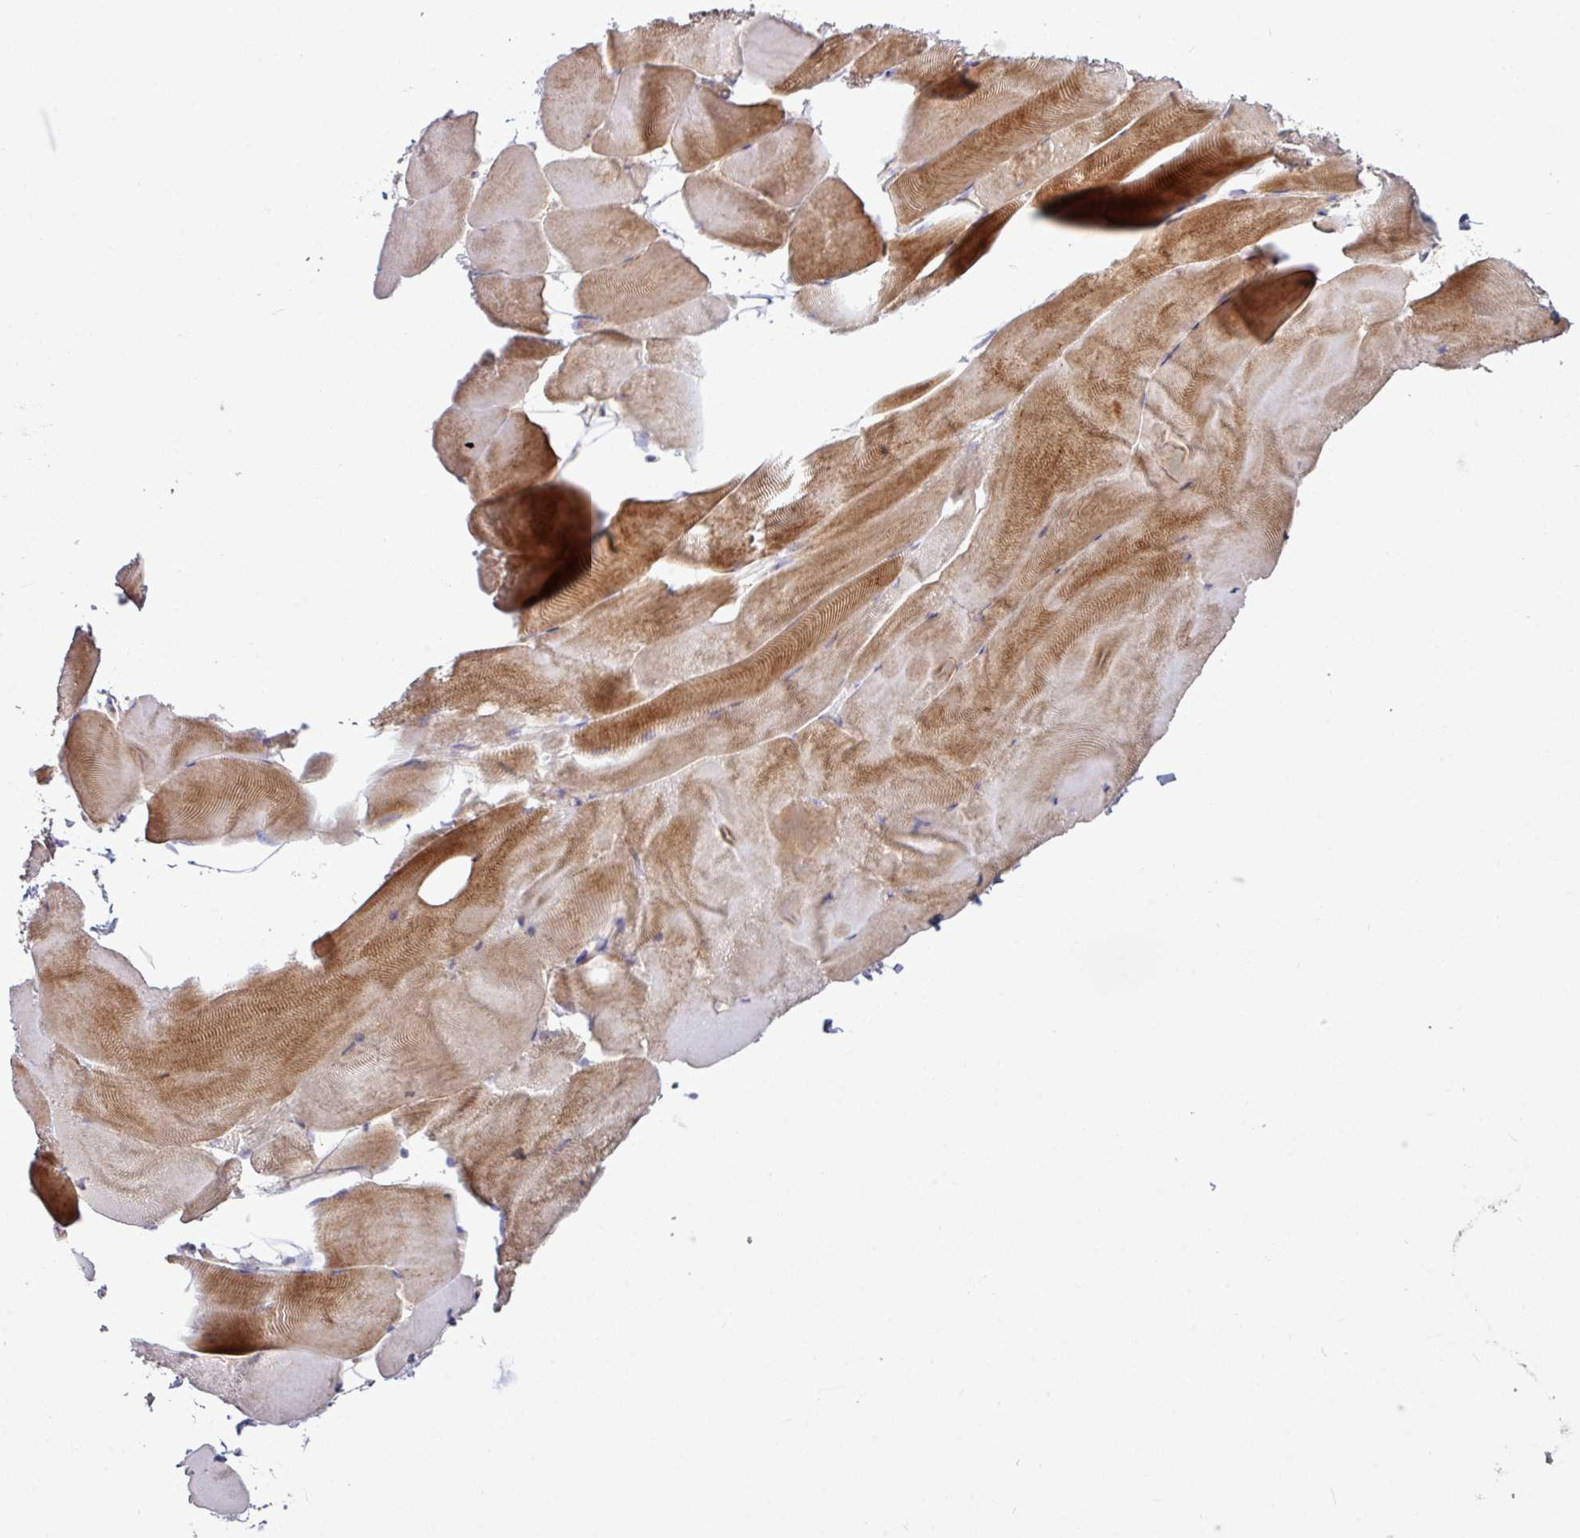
{"staining": {"intensity": "moderate", "quantity": "25%-75%", "location": "cytoplasmic/membranous"}, "tissue": "skeletal muscle", "cell_type": "Myocytes", "image_type": "normal", "snomed": [{"axis": "morphology", "description": "Normal tissue, NOS"}, {"axis": "topography", "description": "Skeletal muscle"}], "caption": "Unremarkable skeletal muscle exhibits moderate cytoplasmic/membranous expression in approximately 25%-75% of myocytes The staining was performed using DAB (3,3'-diaminobenzidine), with brown indicating positive protein expression. Nuclei are stained blue with hematoxylin..", "gene": "B4GALNT4", "patient": {"sex": "female", "age": 64}}